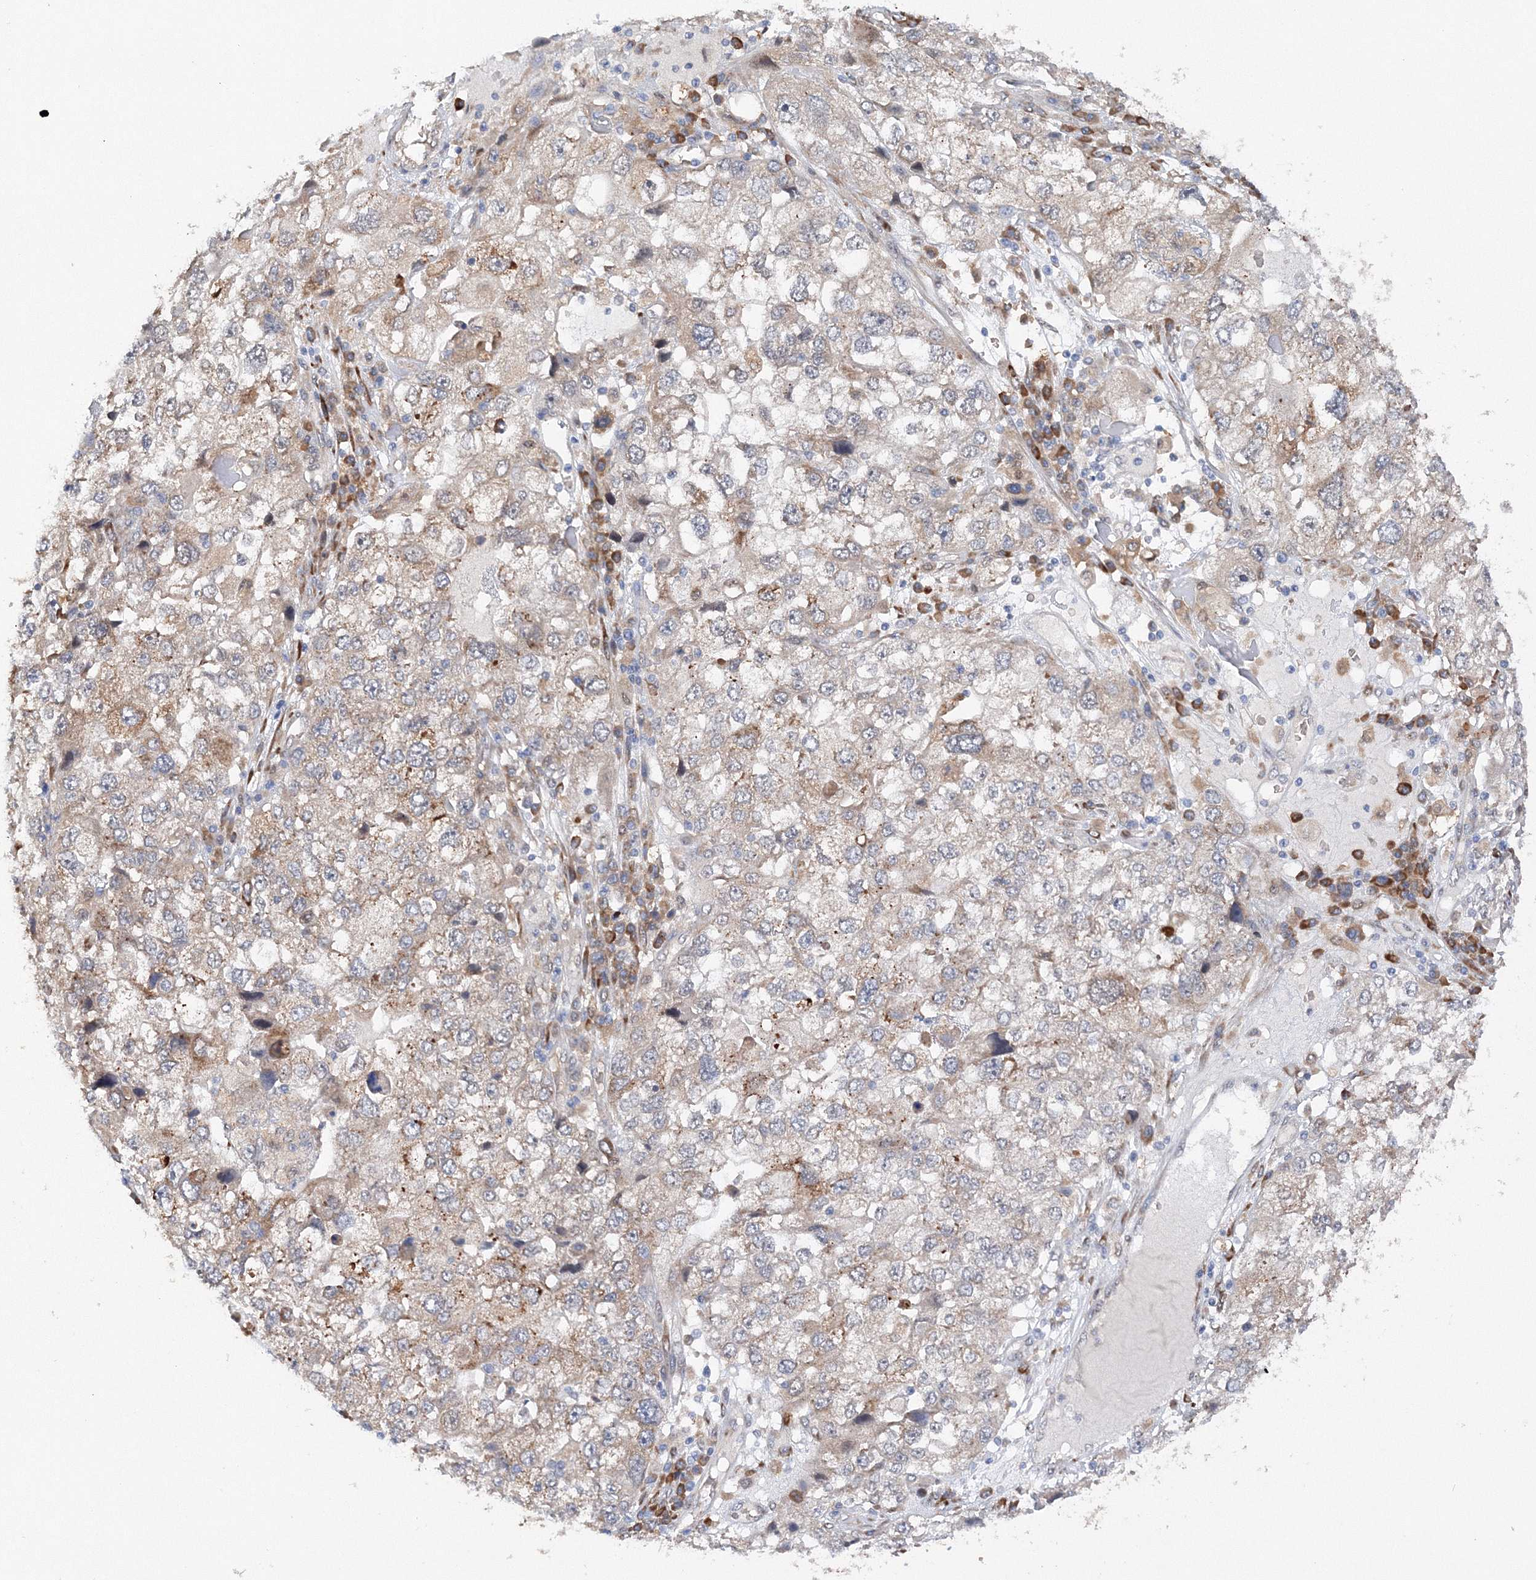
{"staining": {"intensity": "weak", "quantity": "<25%", "location": "cytoplasmic/membranous"}, "tissue": "endometrial cancer", "cell_type": "Tumor cells", "image_type": "cancer", "snomed": [{"axis": "morphology", "description": "Adenocarcinoma, NOS"}, {"axis": "topography", "description": "Endometrium"}], "caption": "A photomicrograph of human endometrial cancer (adenocarcinoma) is negative for staining in tumor cells.", "gene": "DIS3L2", "patient": {"sex": "female", "age": 49}}